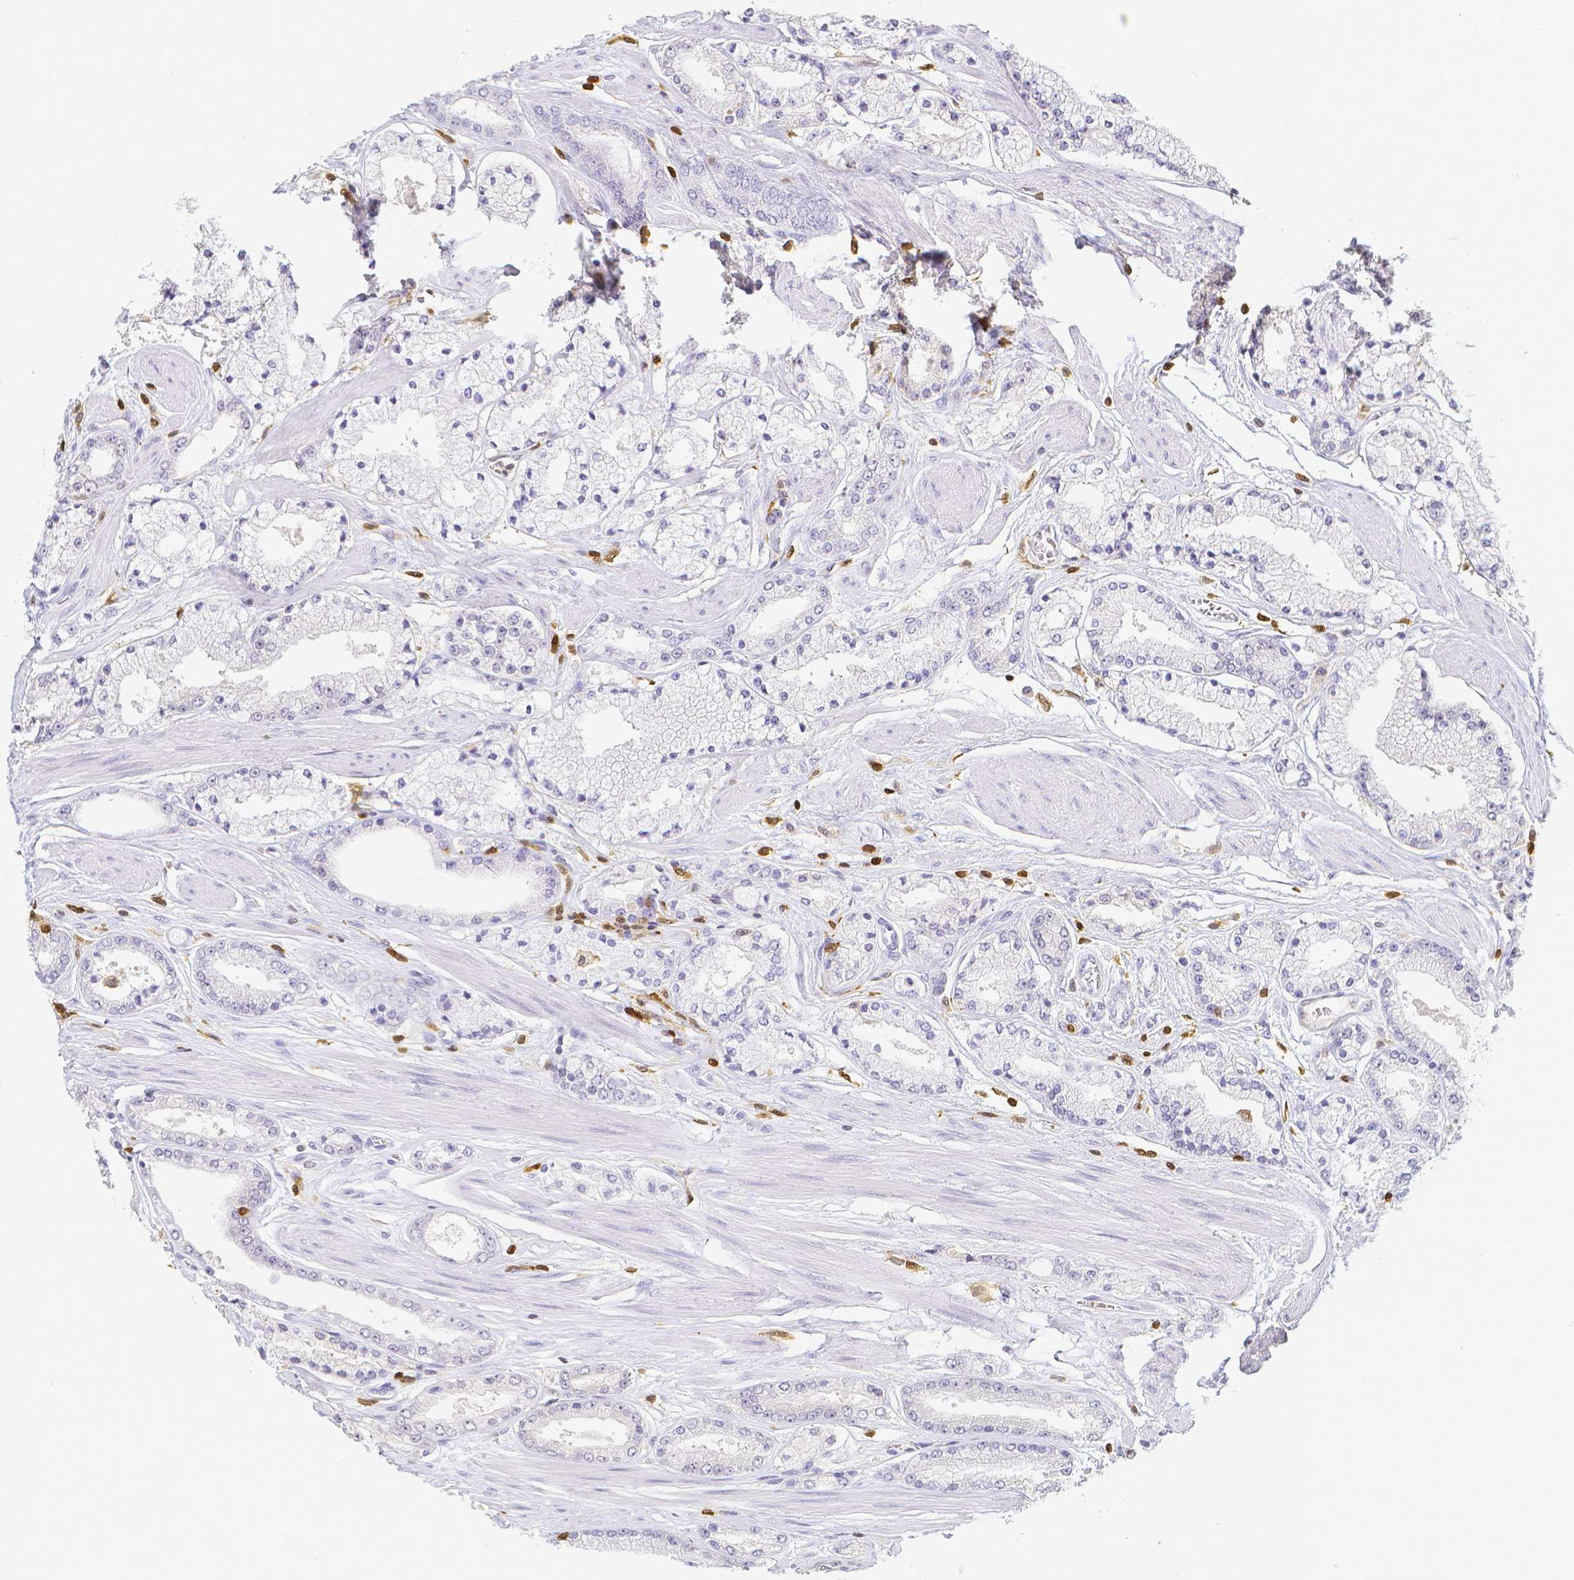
{"staining": {"intensity": "negative", "quantity": "none", "location": "none"}, "tissue": "prostate cancer", "cell_type": "Tumor cells", "image_type": "cancer", "snomed": [{"axis": "morphology", "description": "Adenocarcinoma, High grade"}, {"axis": "topography", "description": "Prostate"}], "caption": "Immunohistochemical staining of prostate adenocarcinoma (high-grade) reveals no significant expression in tumor cells. The staining is performed using DAB brown chromogen with nuclei counter-stained in using hematoxylin.", "gene": "COTL1", "patient": {"sex": "male", "age": 63}}